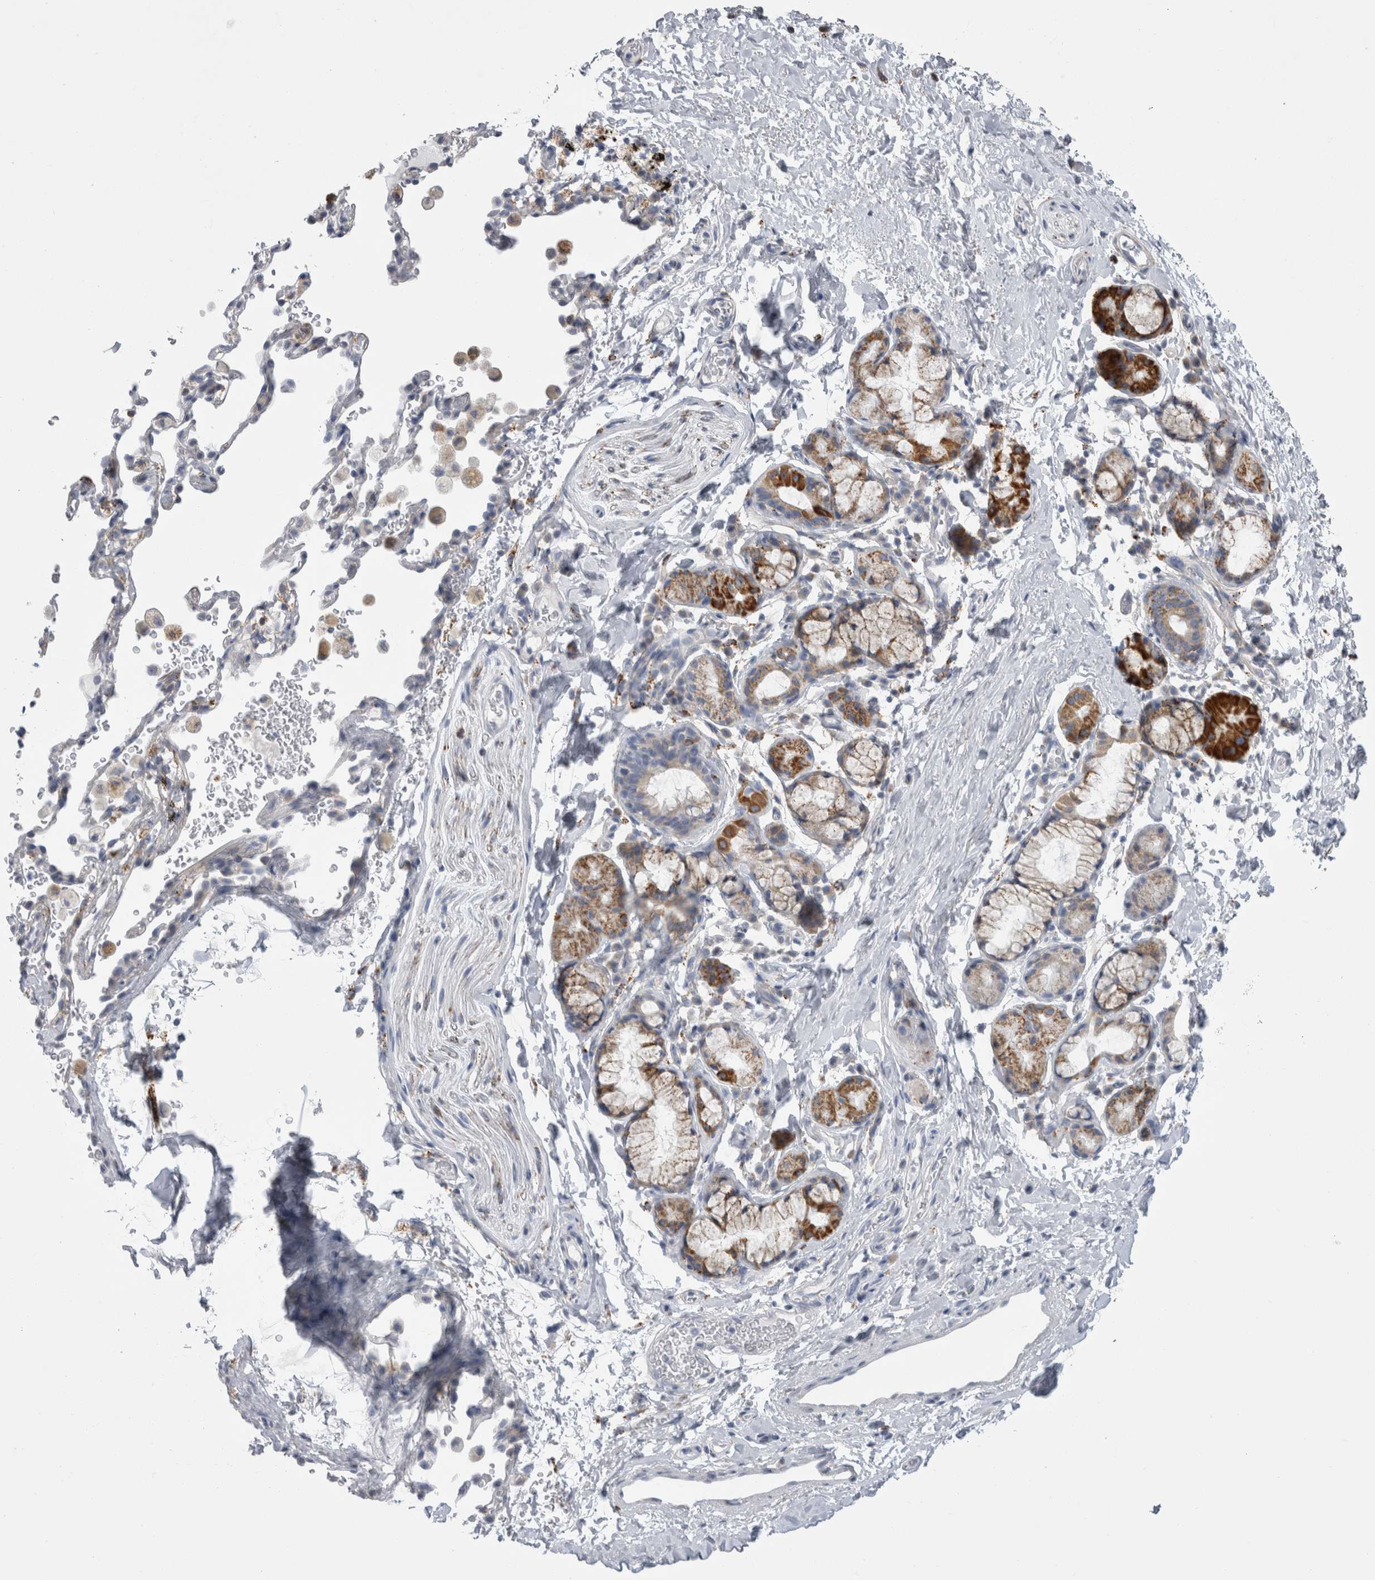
{"staining": {"intensity": "negative", "quantity": "none", "location": "none"}, "tissue": "bronchus", "cell_type": "Respiratory epithelial cells", "image_type": "normal", "snomed": [{"axis": "morphology", "description": "Normal tissue, NOS"}, {"axis": "topography", "description": "Cartilage tissue"}, {"axis": "topography", "description": "Bronchus"}], "caption": "High power microscopy micrograph of an immunohistochemistry image of unremarkable bronchus, revealing no significant positivity in respiratory epithelial cells. The staining was performed using DAB (3,3'-diaminobenzidine) to visualize the protein expression in brown, while the nuclei were stained in blue with hematoxylin (Magnification: 20x).", "gene": "GATM", "patient": {"sex": "female", "age": 53}}